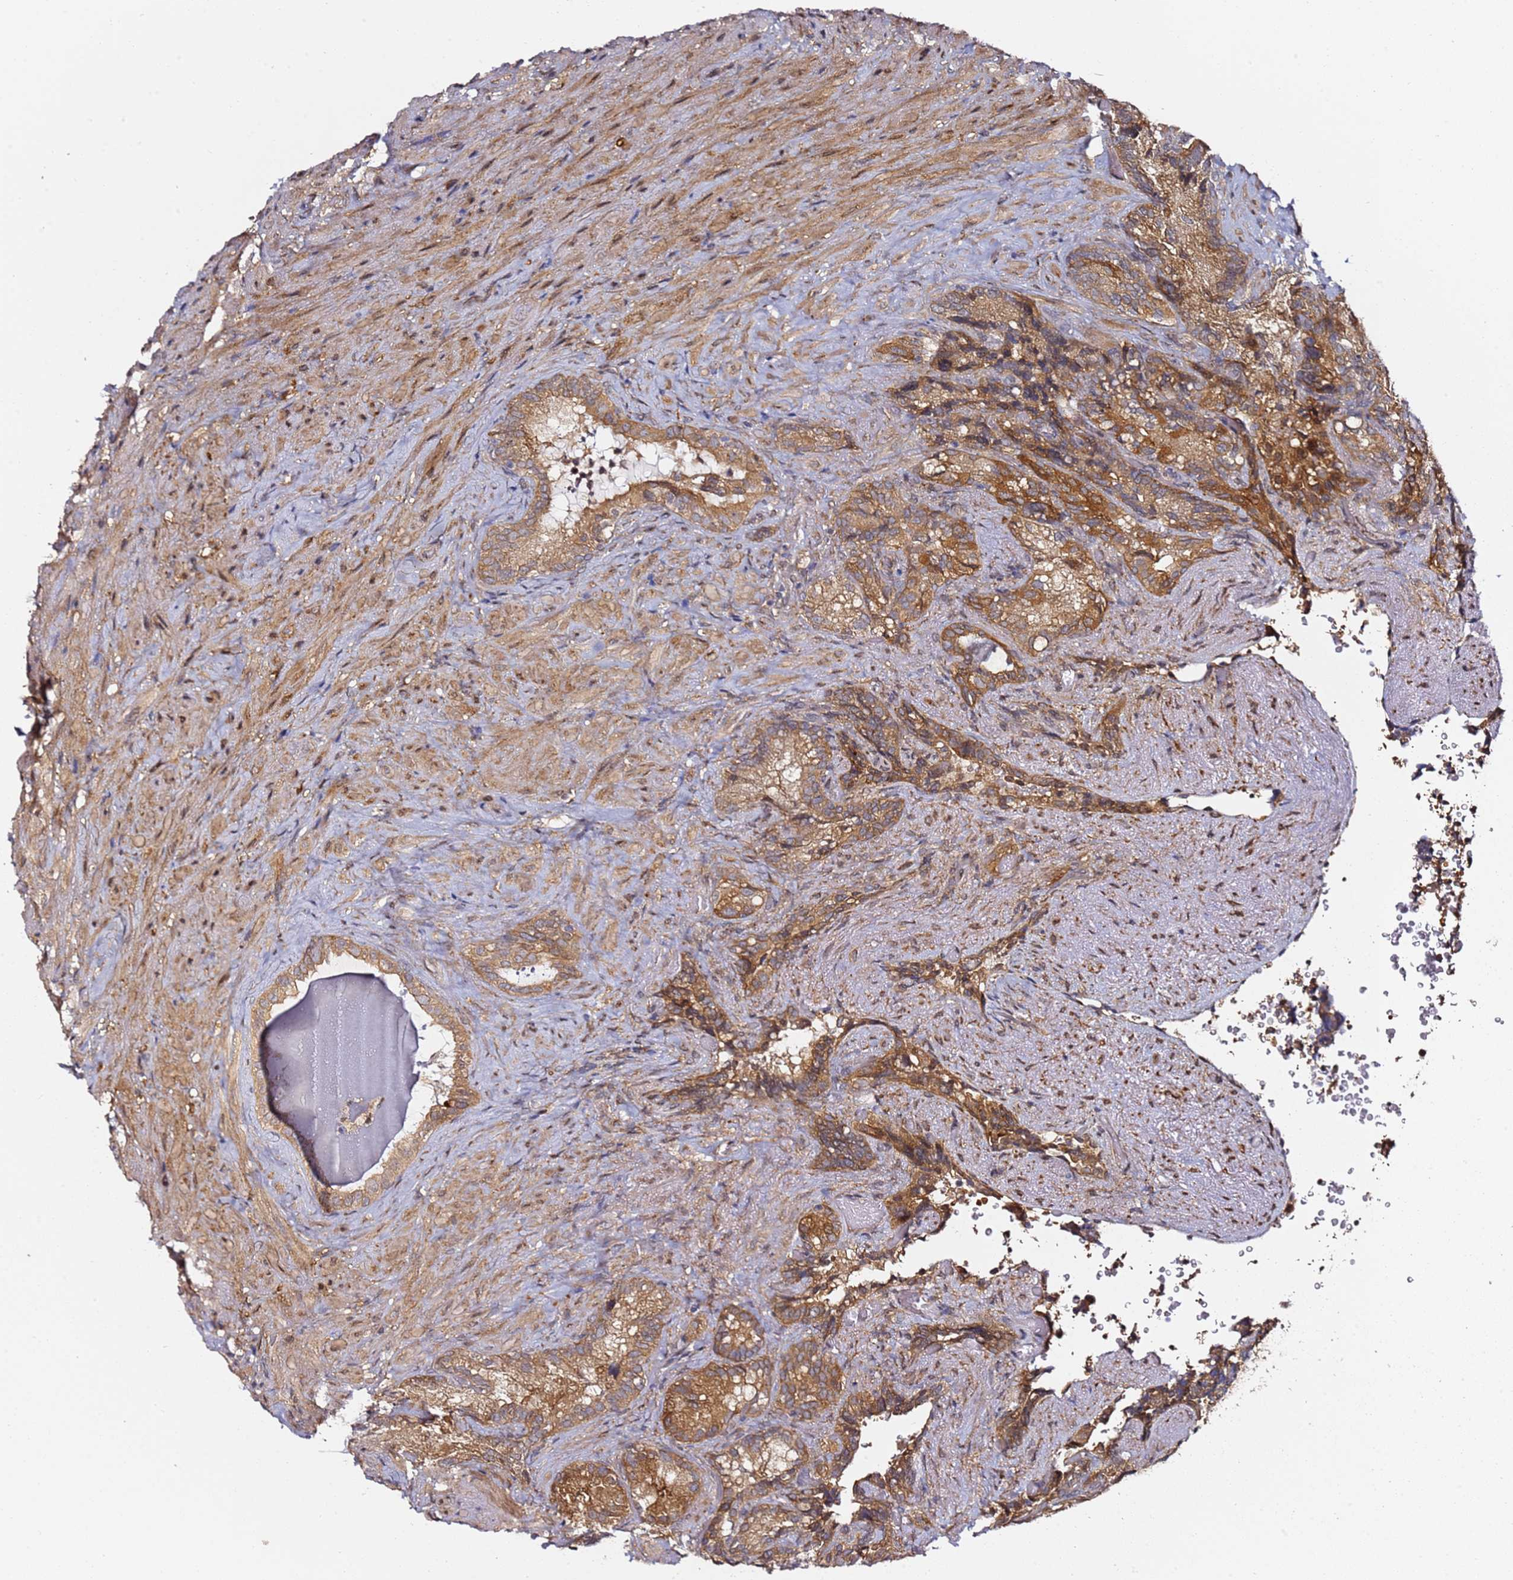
{"staining": {"intensity": "moderate", "quantity": "25%-75%", "location": "cytoplasmic/membranous"}, "tissue": "seminal vesicle", "cell_type": "Glandular cells", "image_type": "normal", "snomed": [{"axis": "morphology", "description": "Normal tissue, NOS"}, {"axis": "topography", "description": "Seminal veicle"}], "caption": "A histopathology image of human seminal vesicle stained for a protein reveals moderate cytoplasmic/membranous brown staining in glandular cells. (IHC, brightfield microscopy, high magnification).", "gene": "PRKAB2", "patient": {"sex": "male", "age": 62}}